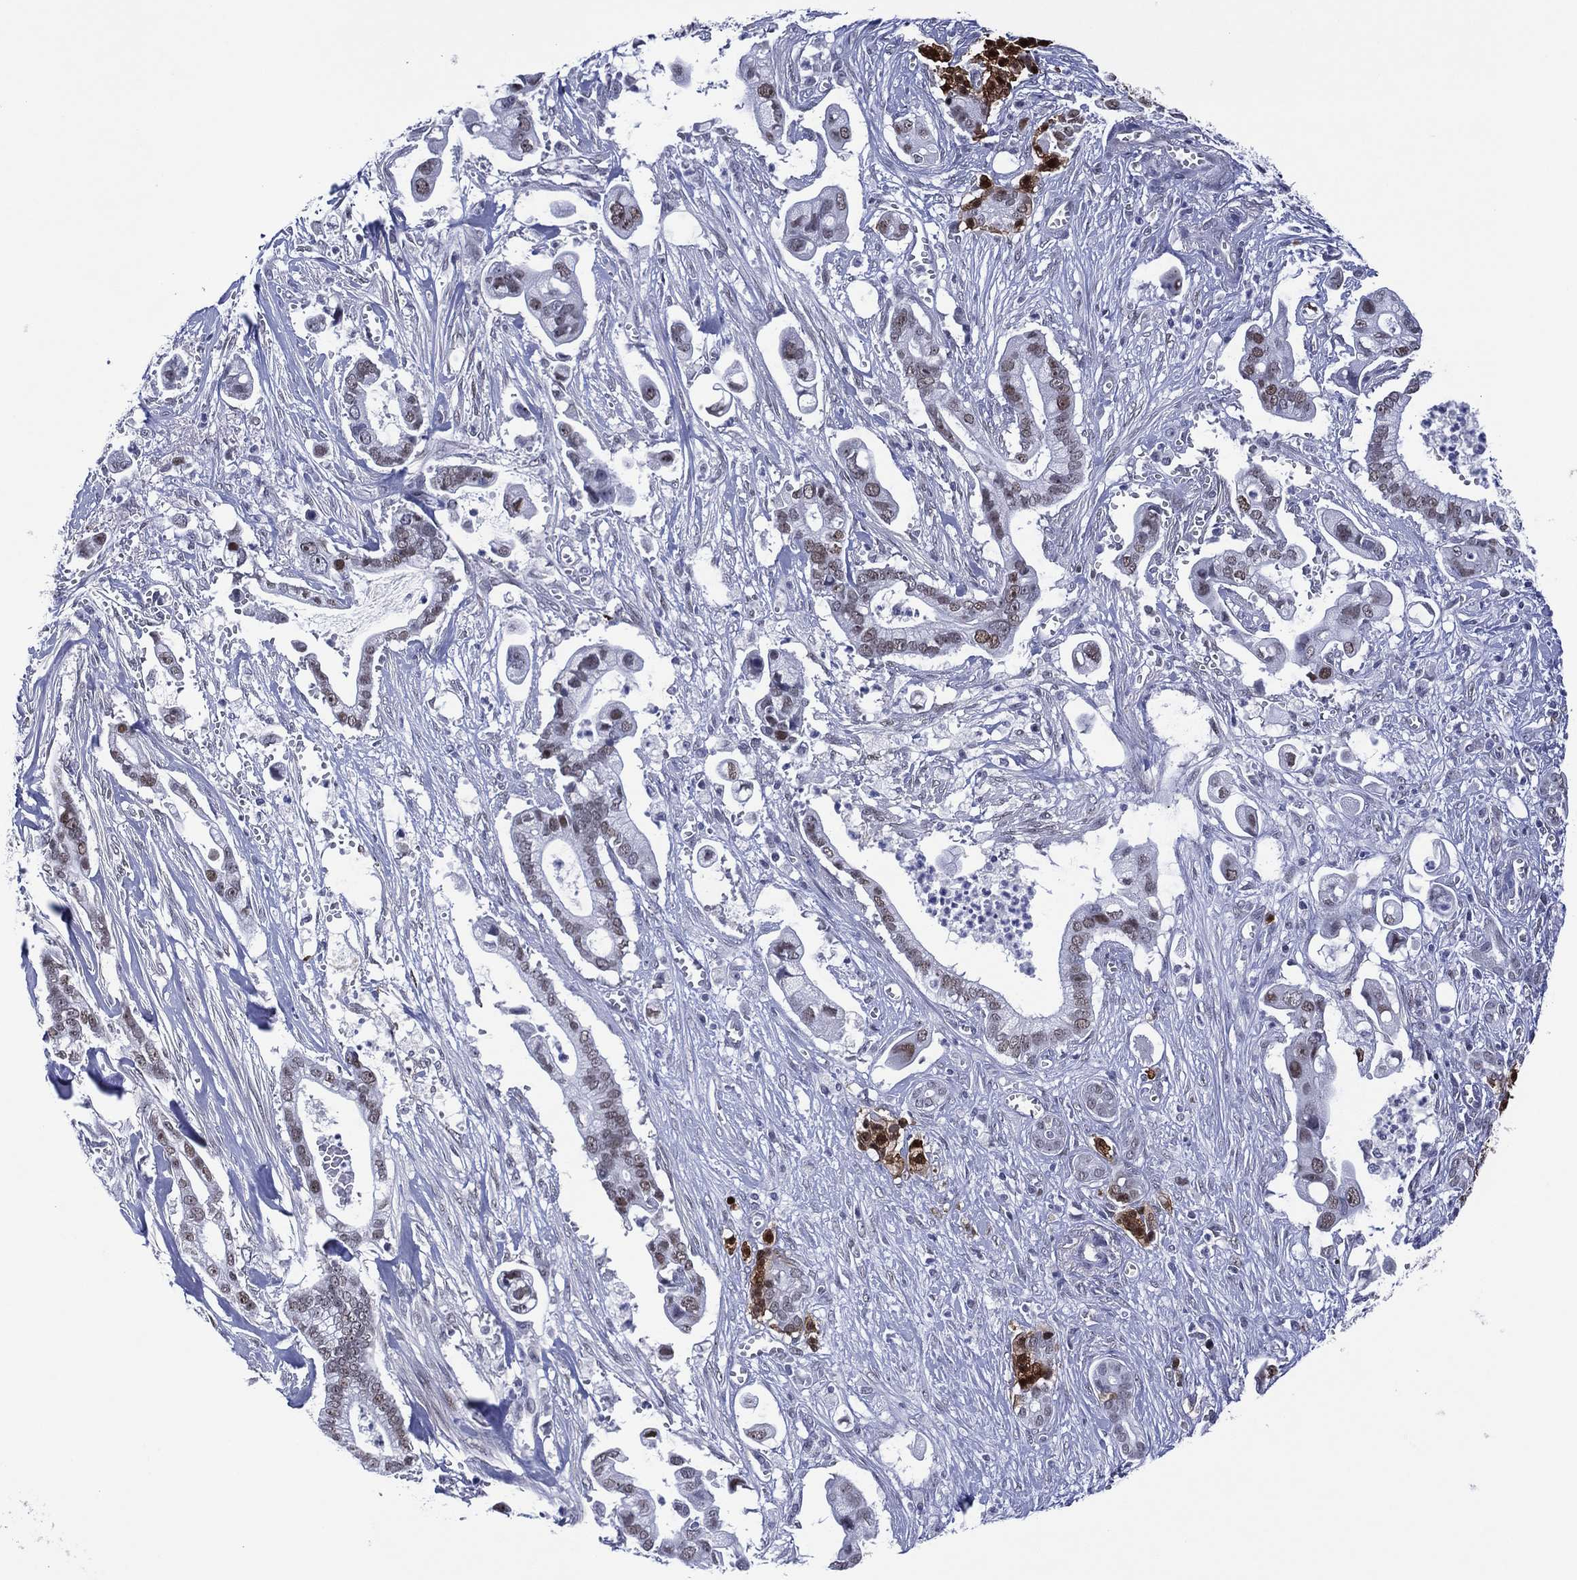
{"staining": {"intensity": "moderate", "quantity": "25%-75%", "location": "nuclear"}, "tissue": "pancreatic cancer", "cell_type": "Tumor cells", "image_type": "cancer", "snomed": [{"axis": "morphology", "description": "Adenocarcinoma, NOS"}, {"axis": "topography", "description": "Pancreas"}], "caption": "Pancreatic cancer tissue reveals moderate nuclear staining in approximately 25%-75% of tumor cells, visualized by immunohistochemistry. Nuclei are stained in blue.", "gene": "GATA6", "patient": {"sex": "male", "age": 61}}